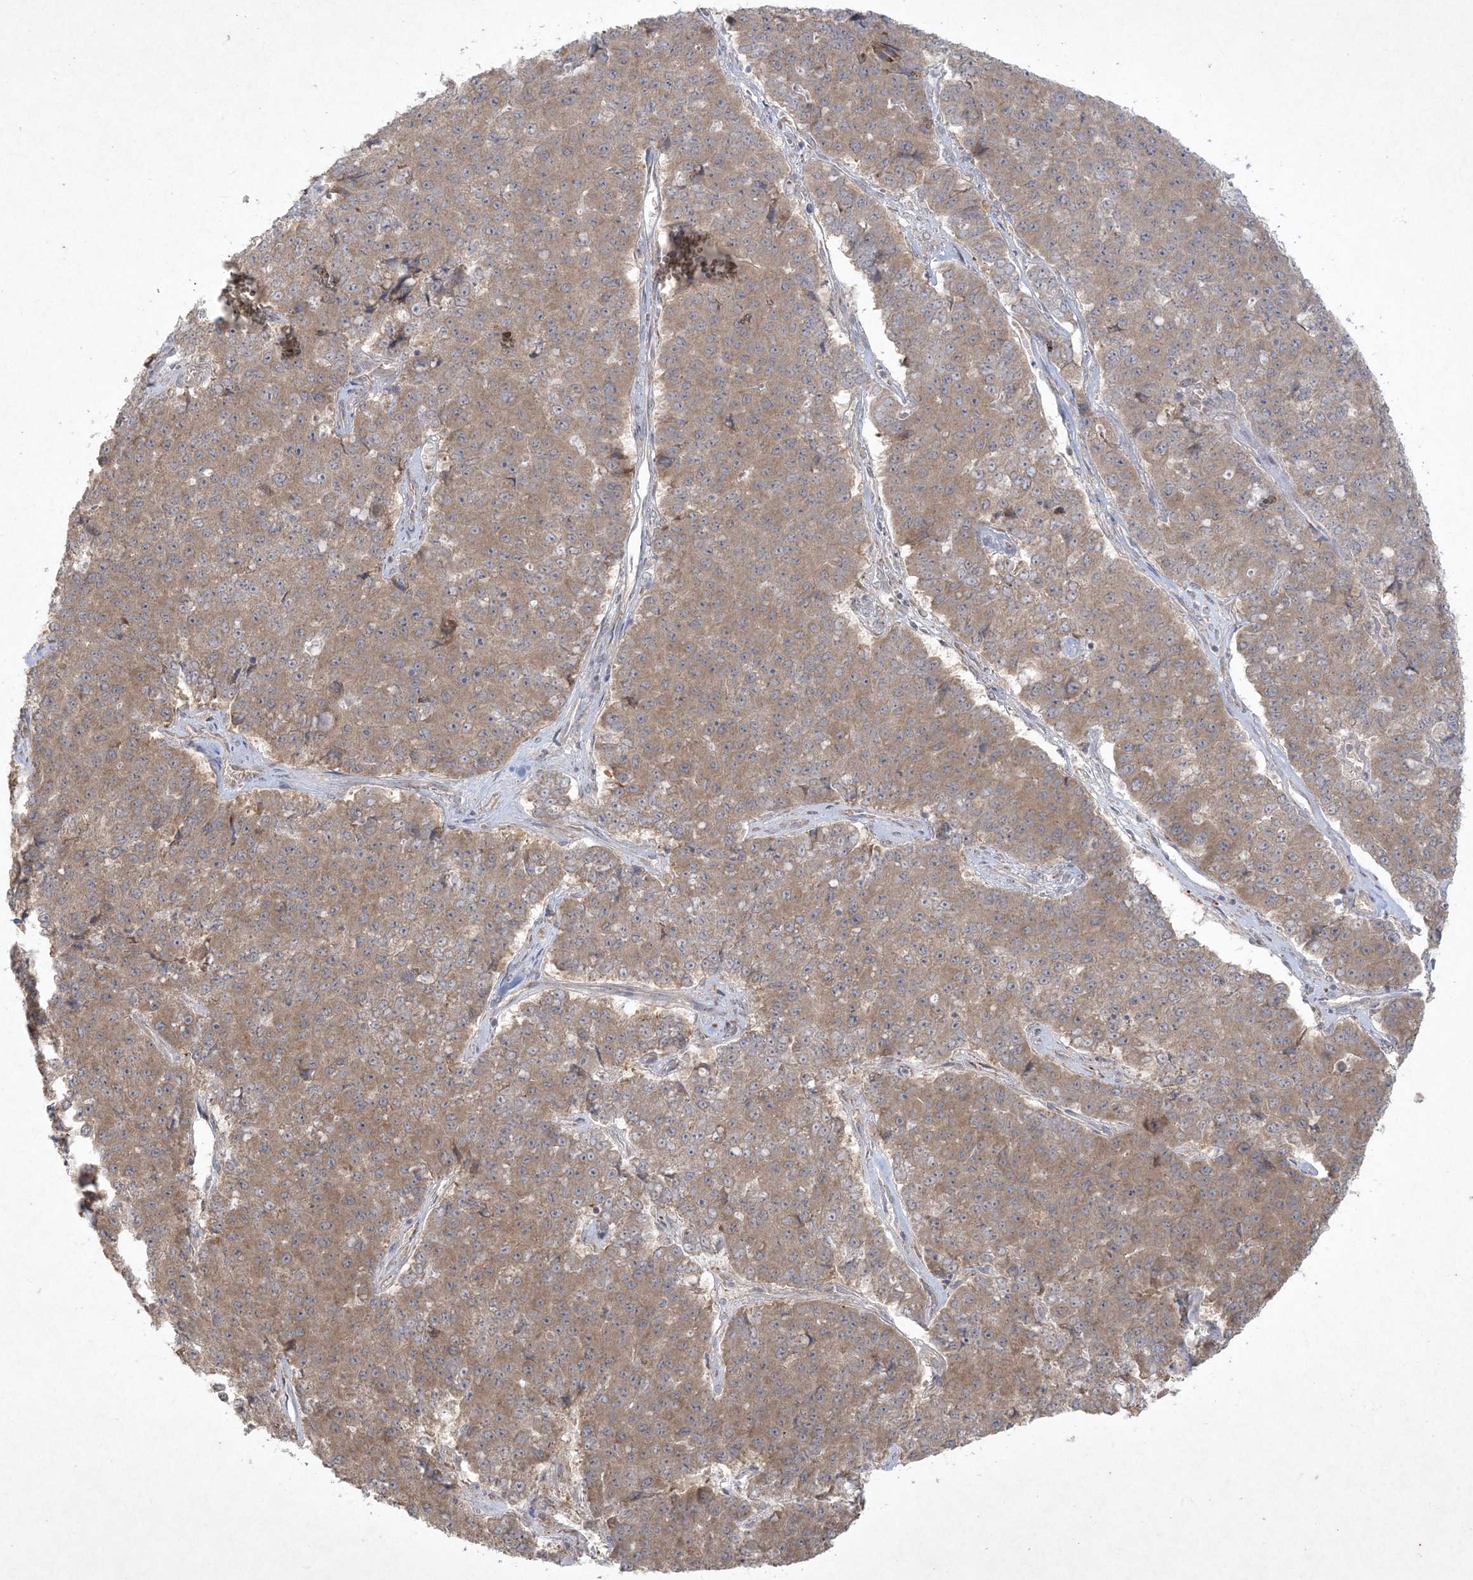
{"staining": {"intensity": "moderate", "quantity": ">75%", "location": "cytoplasmic/membranous"}, "tissue": "pancreatic cancer", "cell_type": "Tumor cells", "image_type": "cancer", "snomed": [{"axis": "morphology", "description": "Adenocarcinoma, NOS"}, {"axis": "topography", "description": "Pancreas"}], "caption": "Immunohistochemistry (IHC) (DAB (3,3'-diaminobenzidine)) staining of human pancreatic cancer (adenocarcinoma) exhibits moderate cytoplasmic/membranous protein expression in about >75% of tumor cells.", "gene": "NRBP2", "patient": {"sex": "male", "age": 50}}